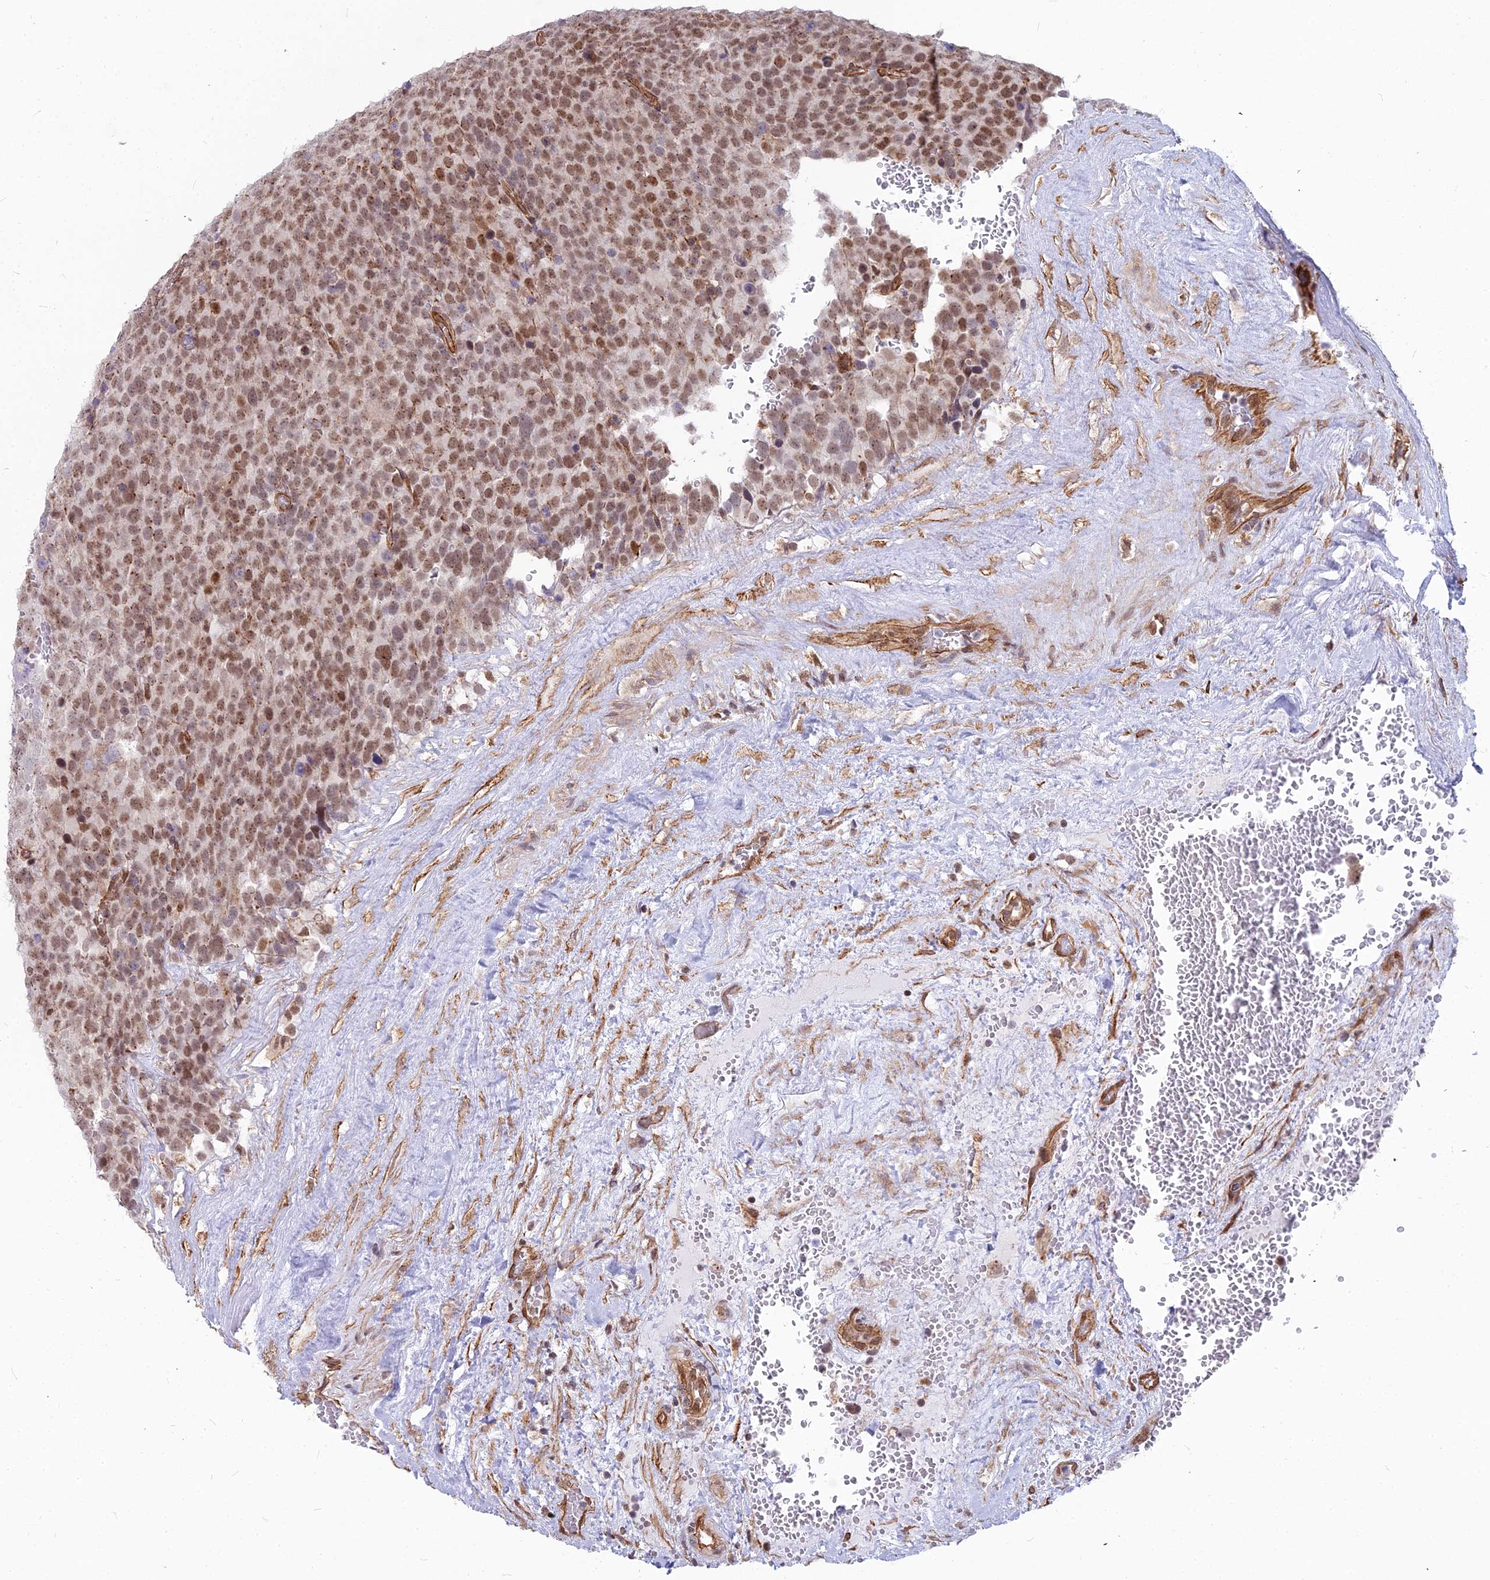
{"staining": {"intensity": "moderate", "quantity": ">75%", "location": "nuclear"}, "tissue": "testis cancer", "cell_type": "Tumor cells", "image_type": "cancer", "snomed": [{"axis": "morphology", "description": "Seminoma, NOS"}, {"axis": "topography", "description": "Testis"}], "caption": "Moderate nuclear protein staining is present in approximately >75% of tumor cells in testis cancer (seminoma). (DAB (3,3'-diaminobenzidine) = brown stain, brightfield microscopy at high magnification).", "gene": "YJU2", "patient": {"sex": "male", "age": 71}}